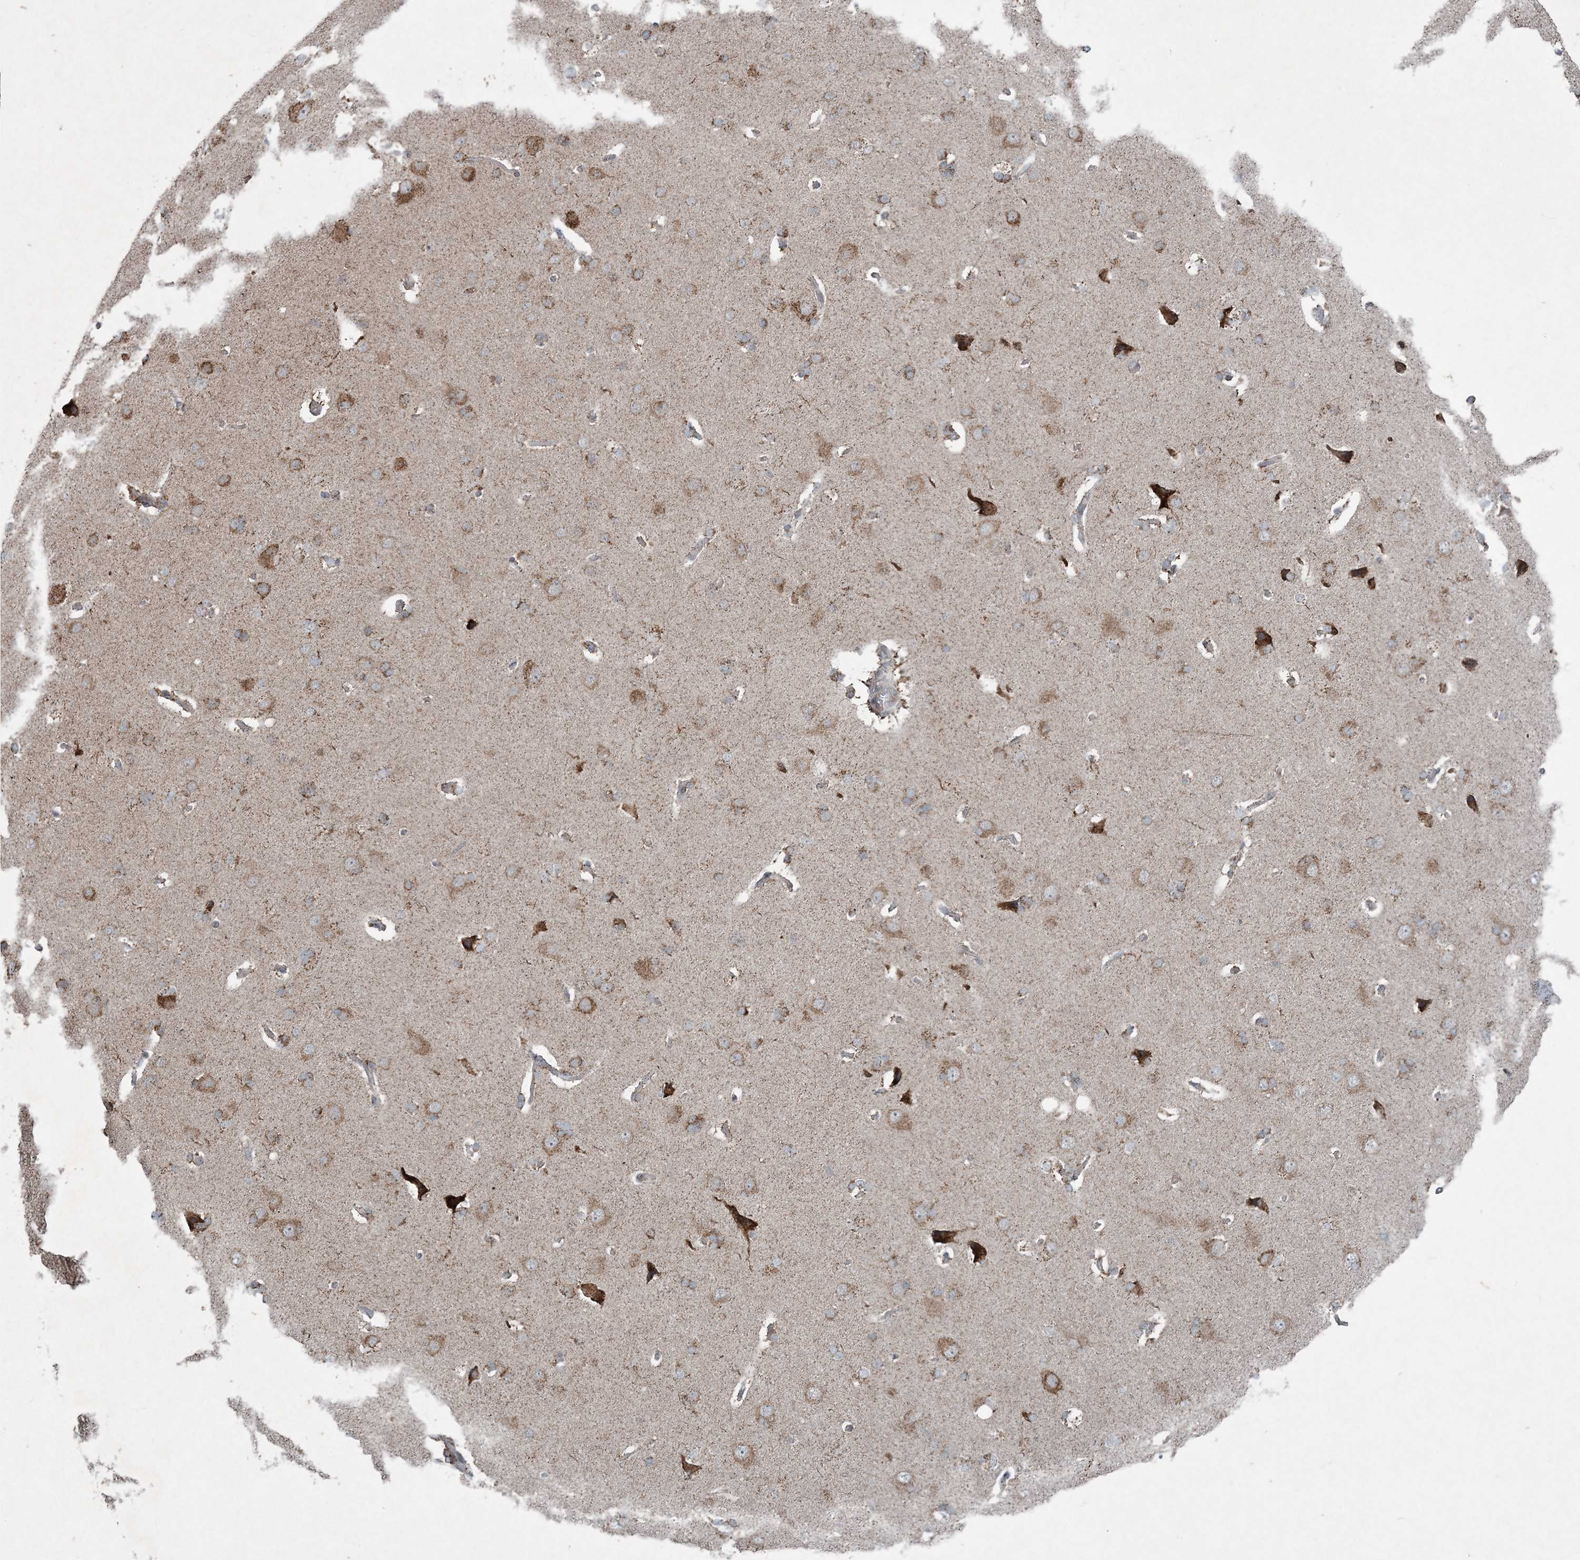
{"staining": {"intensity": "negative", "quantity": "none", "location": "none"}, "tissue": "cerebral cortex", "cell_type": "Endothelial cells", "image_type": "normal", "snomed": [{"axis": "morphology", "description": "Normal tissue, NOS"}, {"axis": "topography", "description": "Cerebral cortex"}], "caption": "This is an IHC micrograph of benign human cerebral cortex. There is no expression in endothelial cells.", "gene": "PC", "patient": {"sex": "male", "age": 62}}